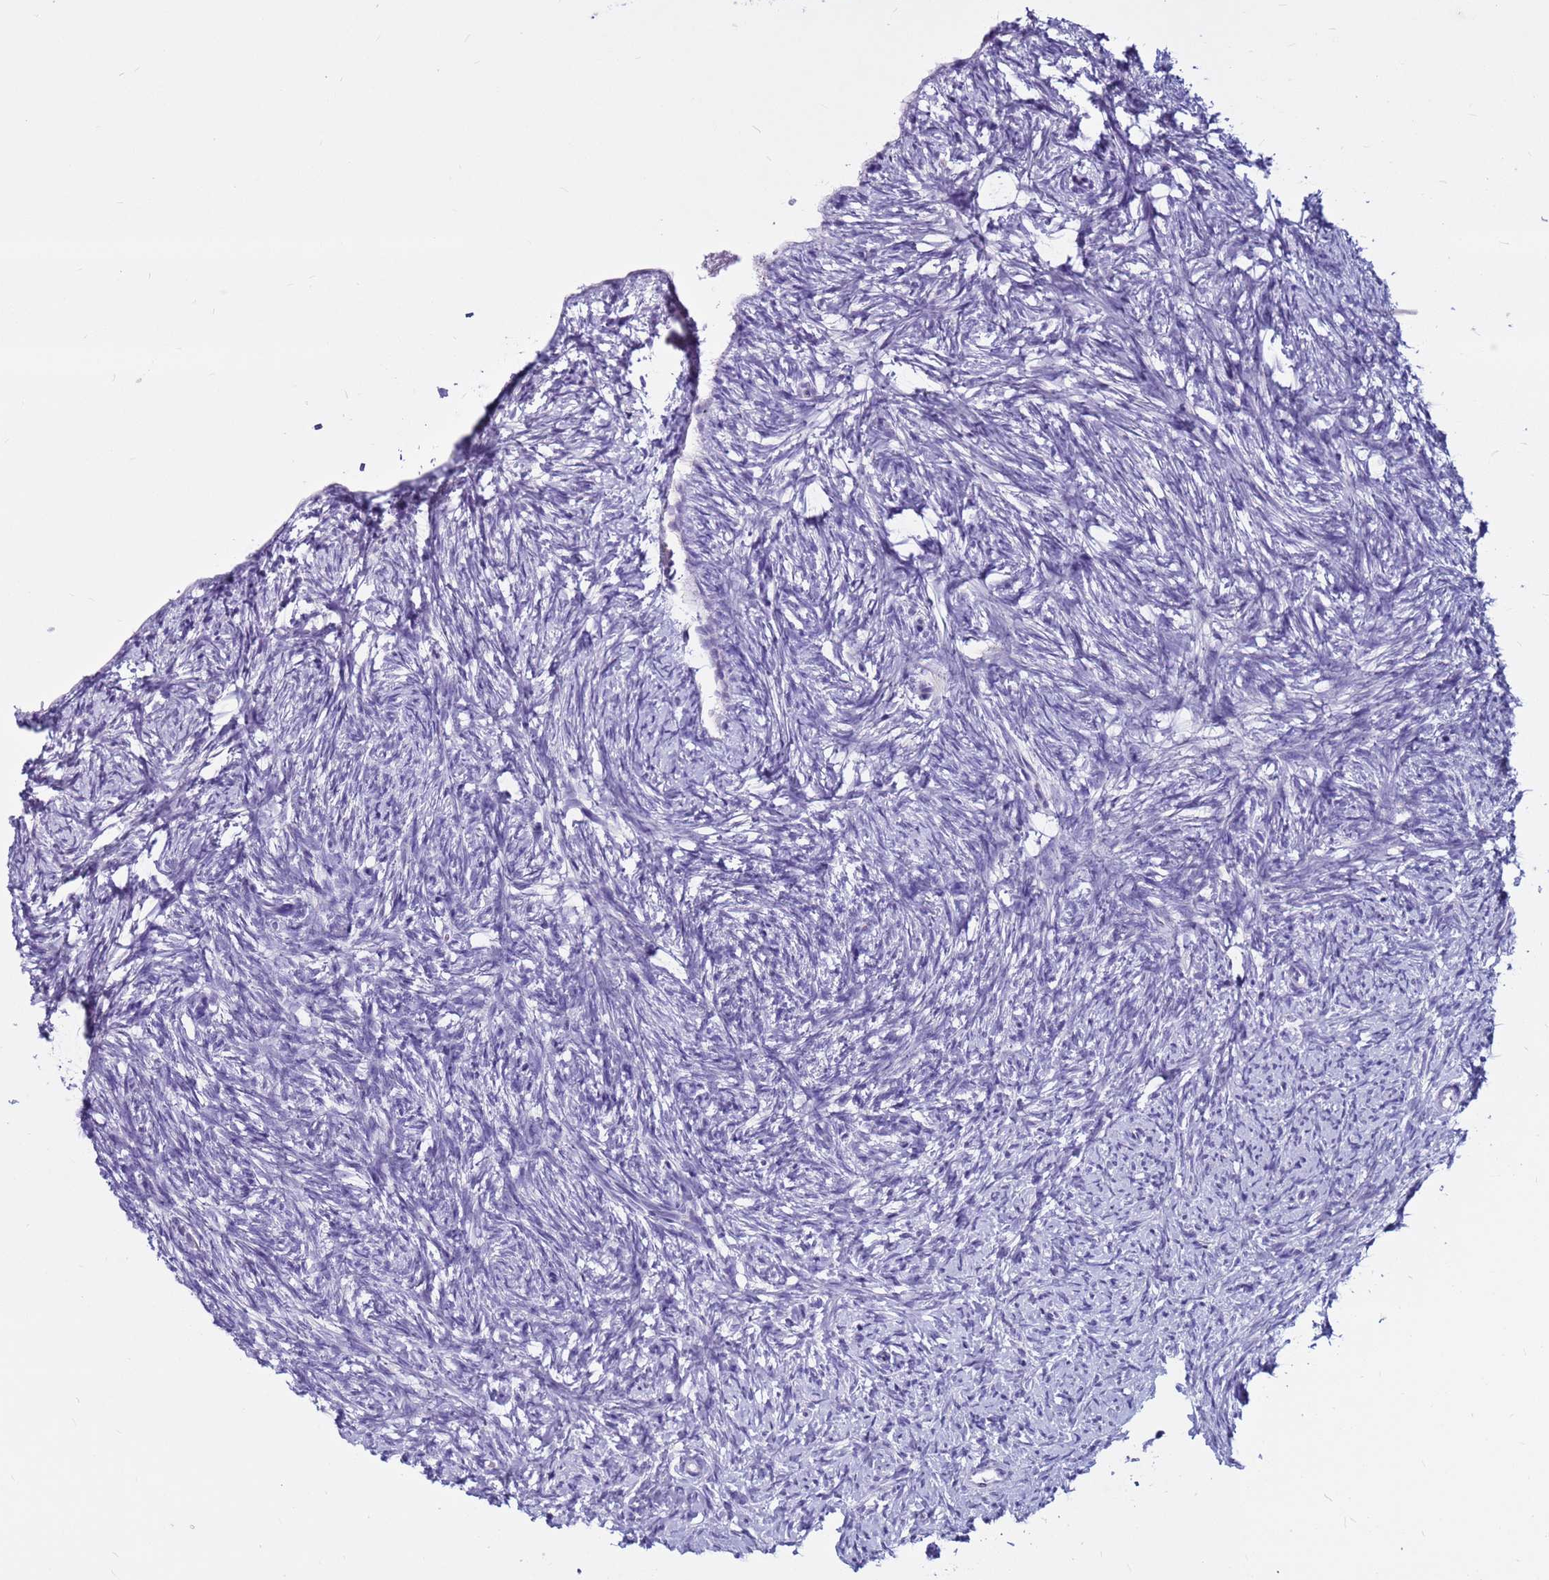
{"staining": {"intensity": "negative", "quantity": "none", "location": "none"}, "tissue": "ovary", "cell_type": "Ovarian stroma cells", "image_type": "normal", "snomed": [{"axis": "morphology", "description": "Normal tissue, NOS"}, {"axis": "topography", "description": "Ovary"}], "caption": "This image is of normal ovary stained with IHC to label a protein in brown with the nuclei are counter-stained blue. There is no staining in ovarian stroma cells. (DAB (3,3'-diaminobenzidine) immunohistochemistry (IHC) with hematoxylin counter stain).", "gene": "CDK2AP2", "patient": {"sex": "female", "age": 51}}